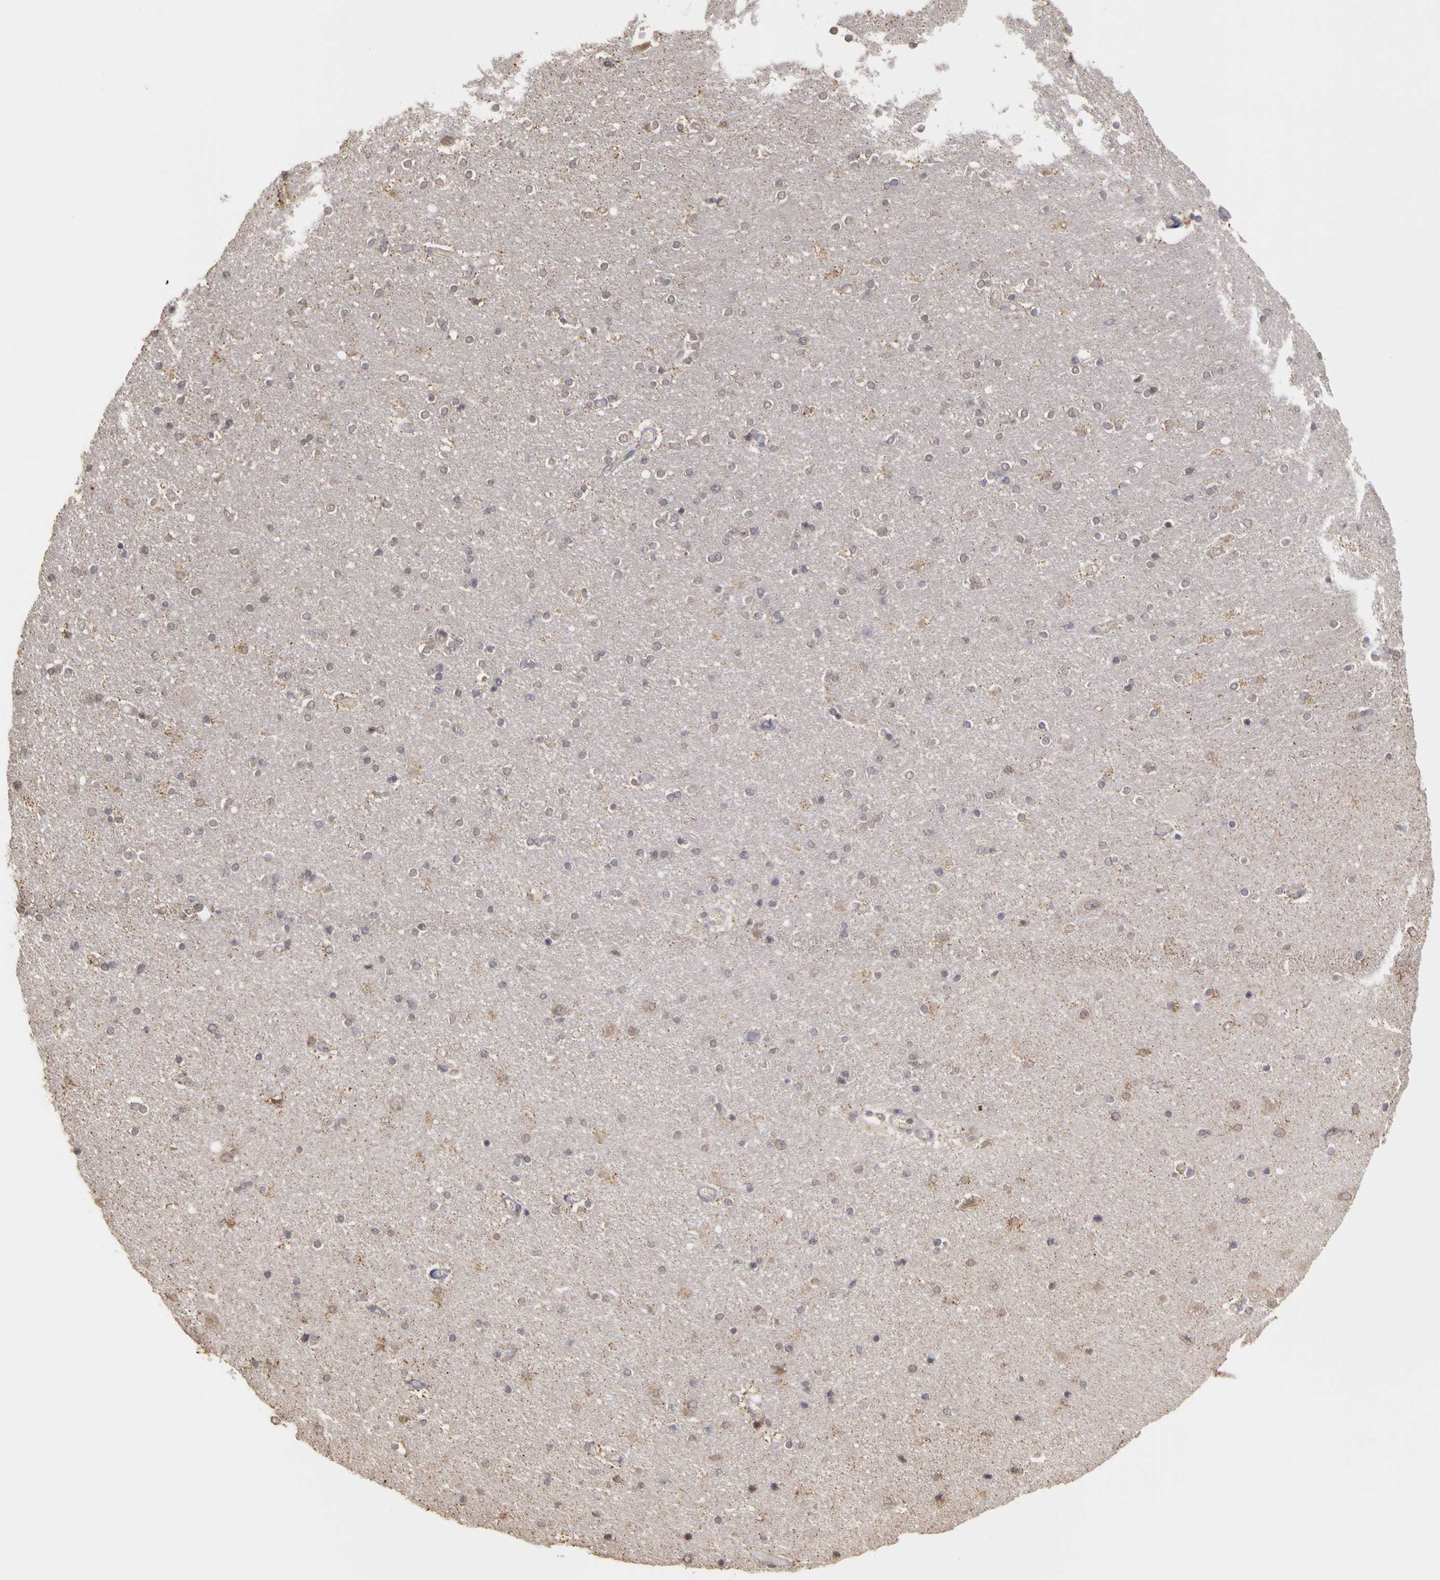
{"staining": {"intensity": "weak", "quantity": "<25%", "location": "cytoplasmic/membranous"}, "tissue": "hippocampus", "cell_type": "Glial cells", "image_type": "normal", "snomed": [{"axis": "morphology", "description": "Normal tissue, NOS"}, {"axis": "topography", "description": "Hippocampus"}], "caption": "Micrograph shows no significant protein staining in glial cells of benign hippocampus. (DAB IHC, high magnification).", "gene": "FRMD7", "patient": {"sex": "female", "age": 54}}